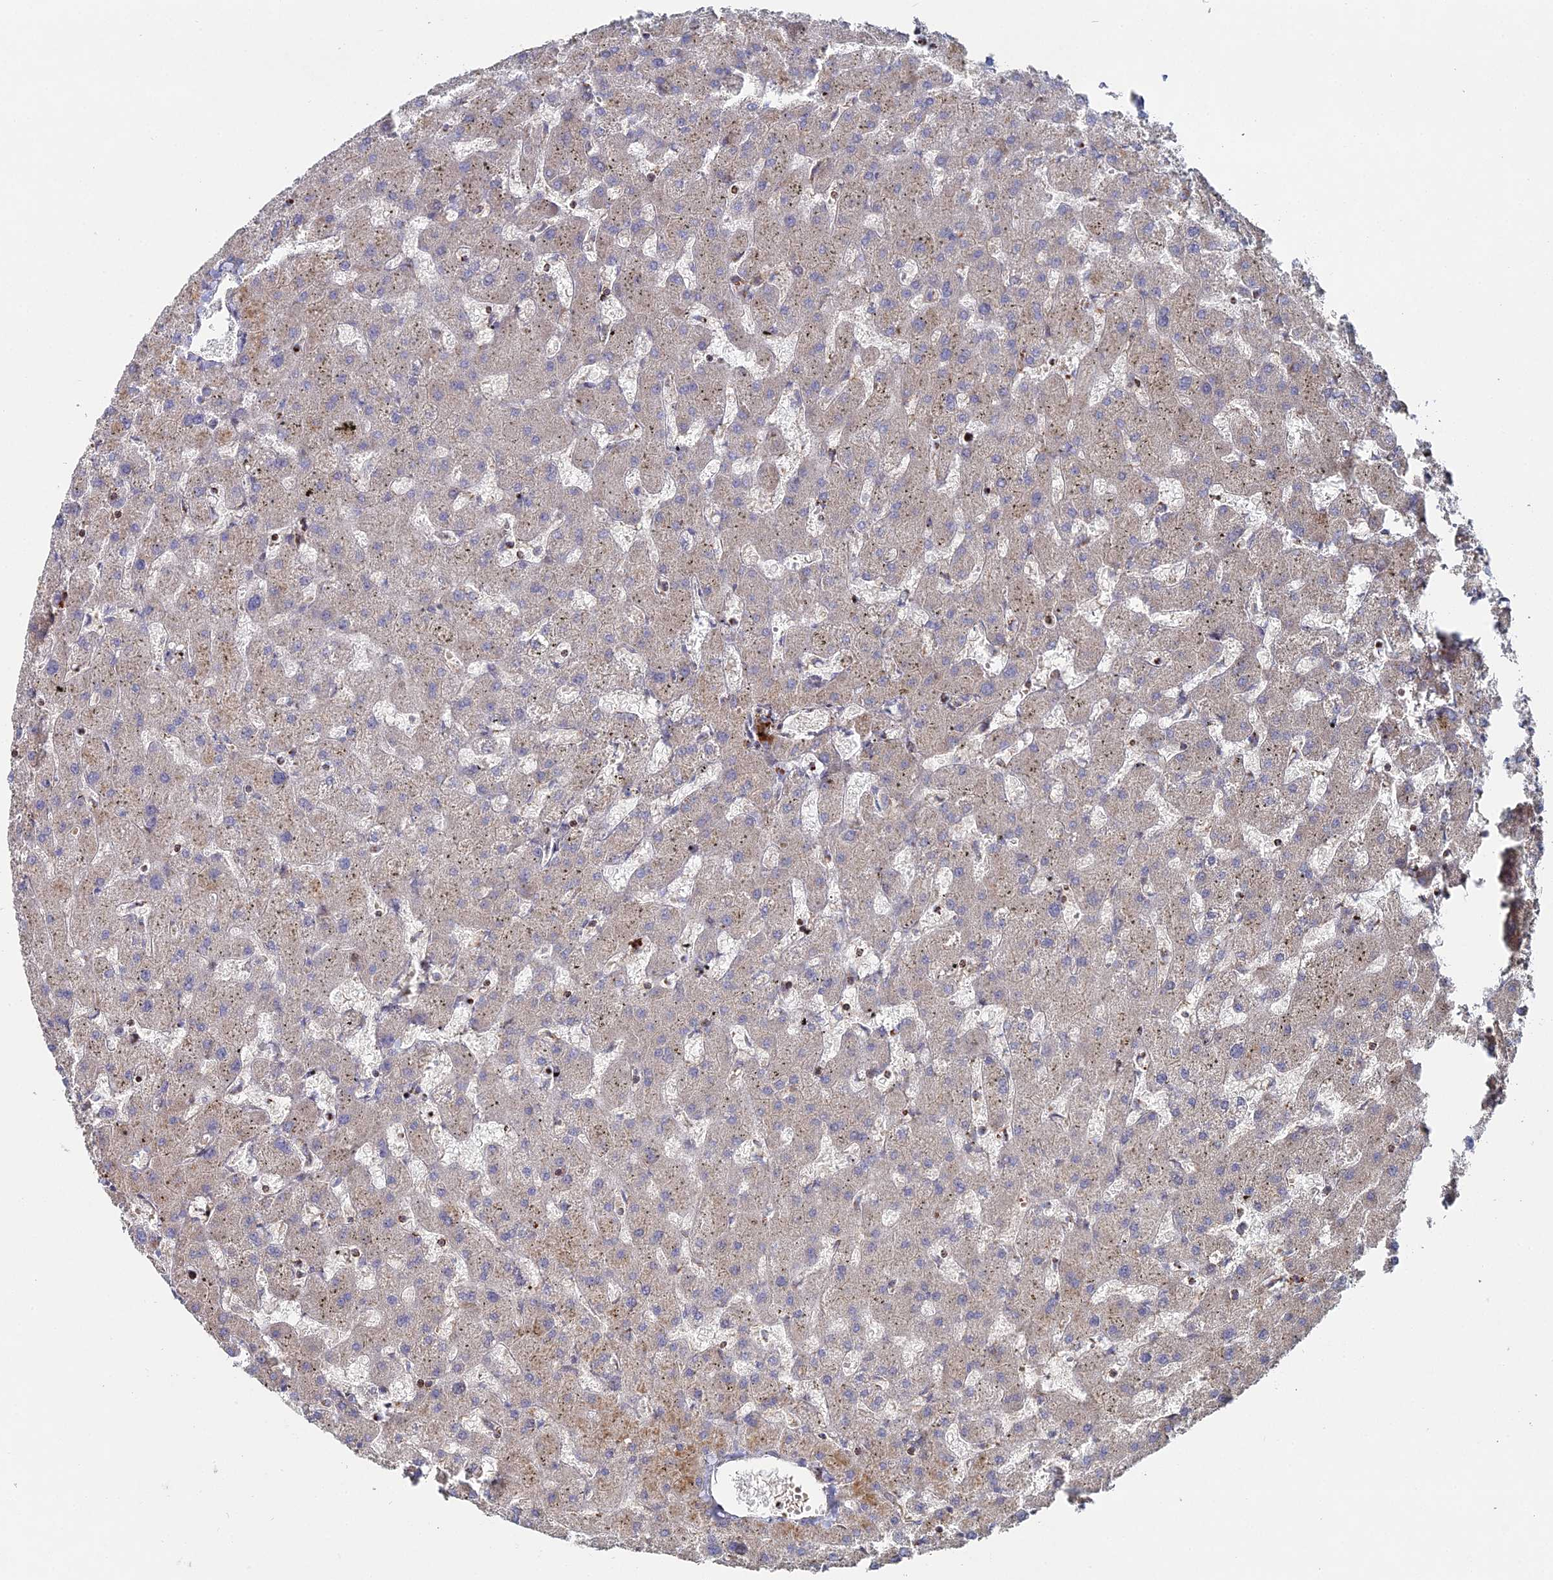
{"staining": {"intensity": "strong", "quantity": "25%-75%", "location": "cytoplasmic/membranous"}, "tissue": "liver", "cell_type": "Cholangiocytes", "image_type": "normal", "snomed": [{"axis": "morphology", "description": "Normal tissue, NOS"}, {"axis": "topography", "description": "Liver"}], "caption": "Immunohistochemistry (IHC) (DAB) staining of benign liver shows strong cytoplasmic/membranous protein staining in about 25%-75% of cholangiocytes. Nuclei are stained in blue.", "gene": "SGMS1", "patient": {"sex": "female", "age": 63}}